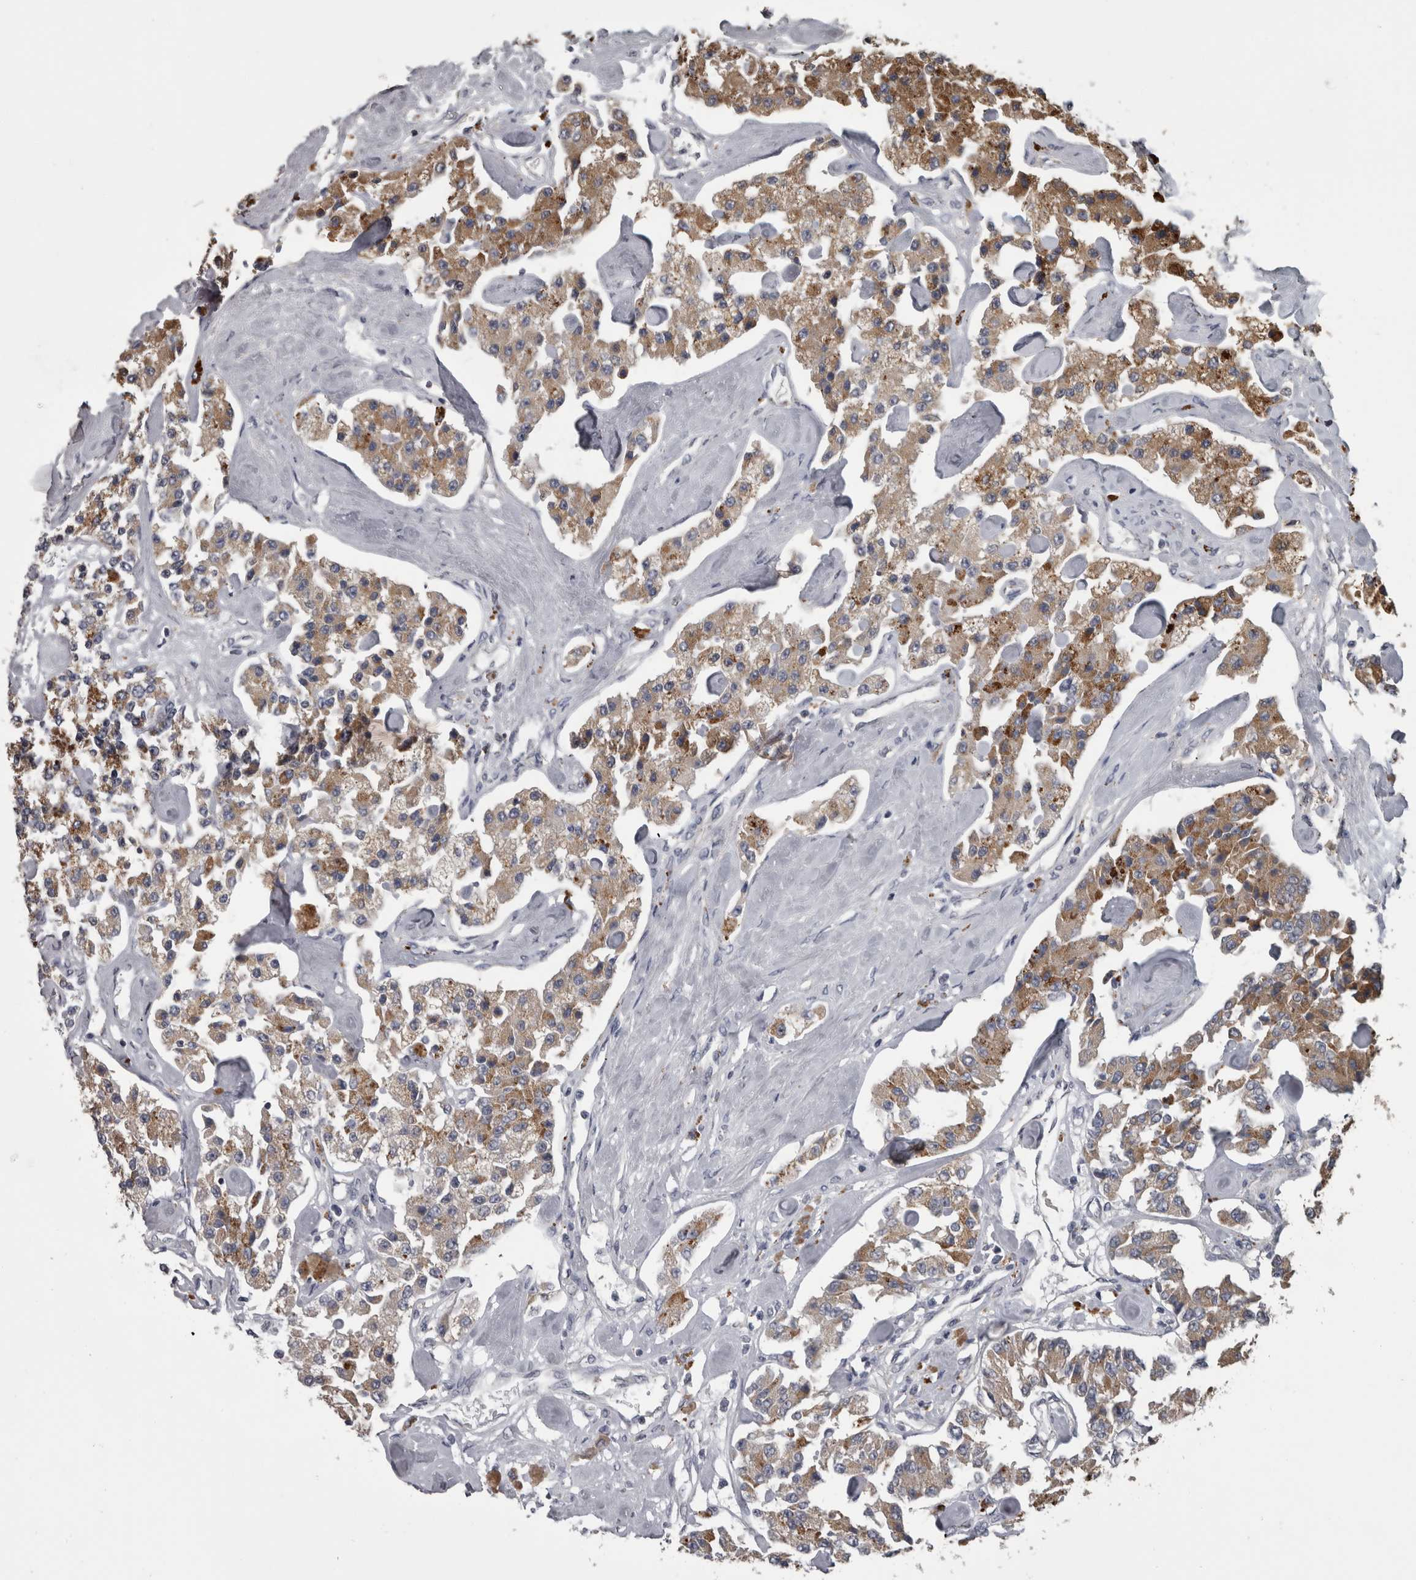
{"staining": {"intensity": "moderate", "quantity": ">75%", "location": "cytoplasmic/membranous"}, "tissue": "carcinoid", "cell_type": "Tumor cells", "image_type": "cancer", "snomed": [{"axis": "morphology", "description": "Carcinoid, malignant, NOS"}, {"axis": "topography", "description": "Pancreas"}], "caption": "A micrograph of carcinoid (malignant) stained for a protein exhibits moderate cytoplasmic/membranous brown staining in tumor cells.", "gene": "NAAA", "patient": {"sex": "male", "age": 41}}